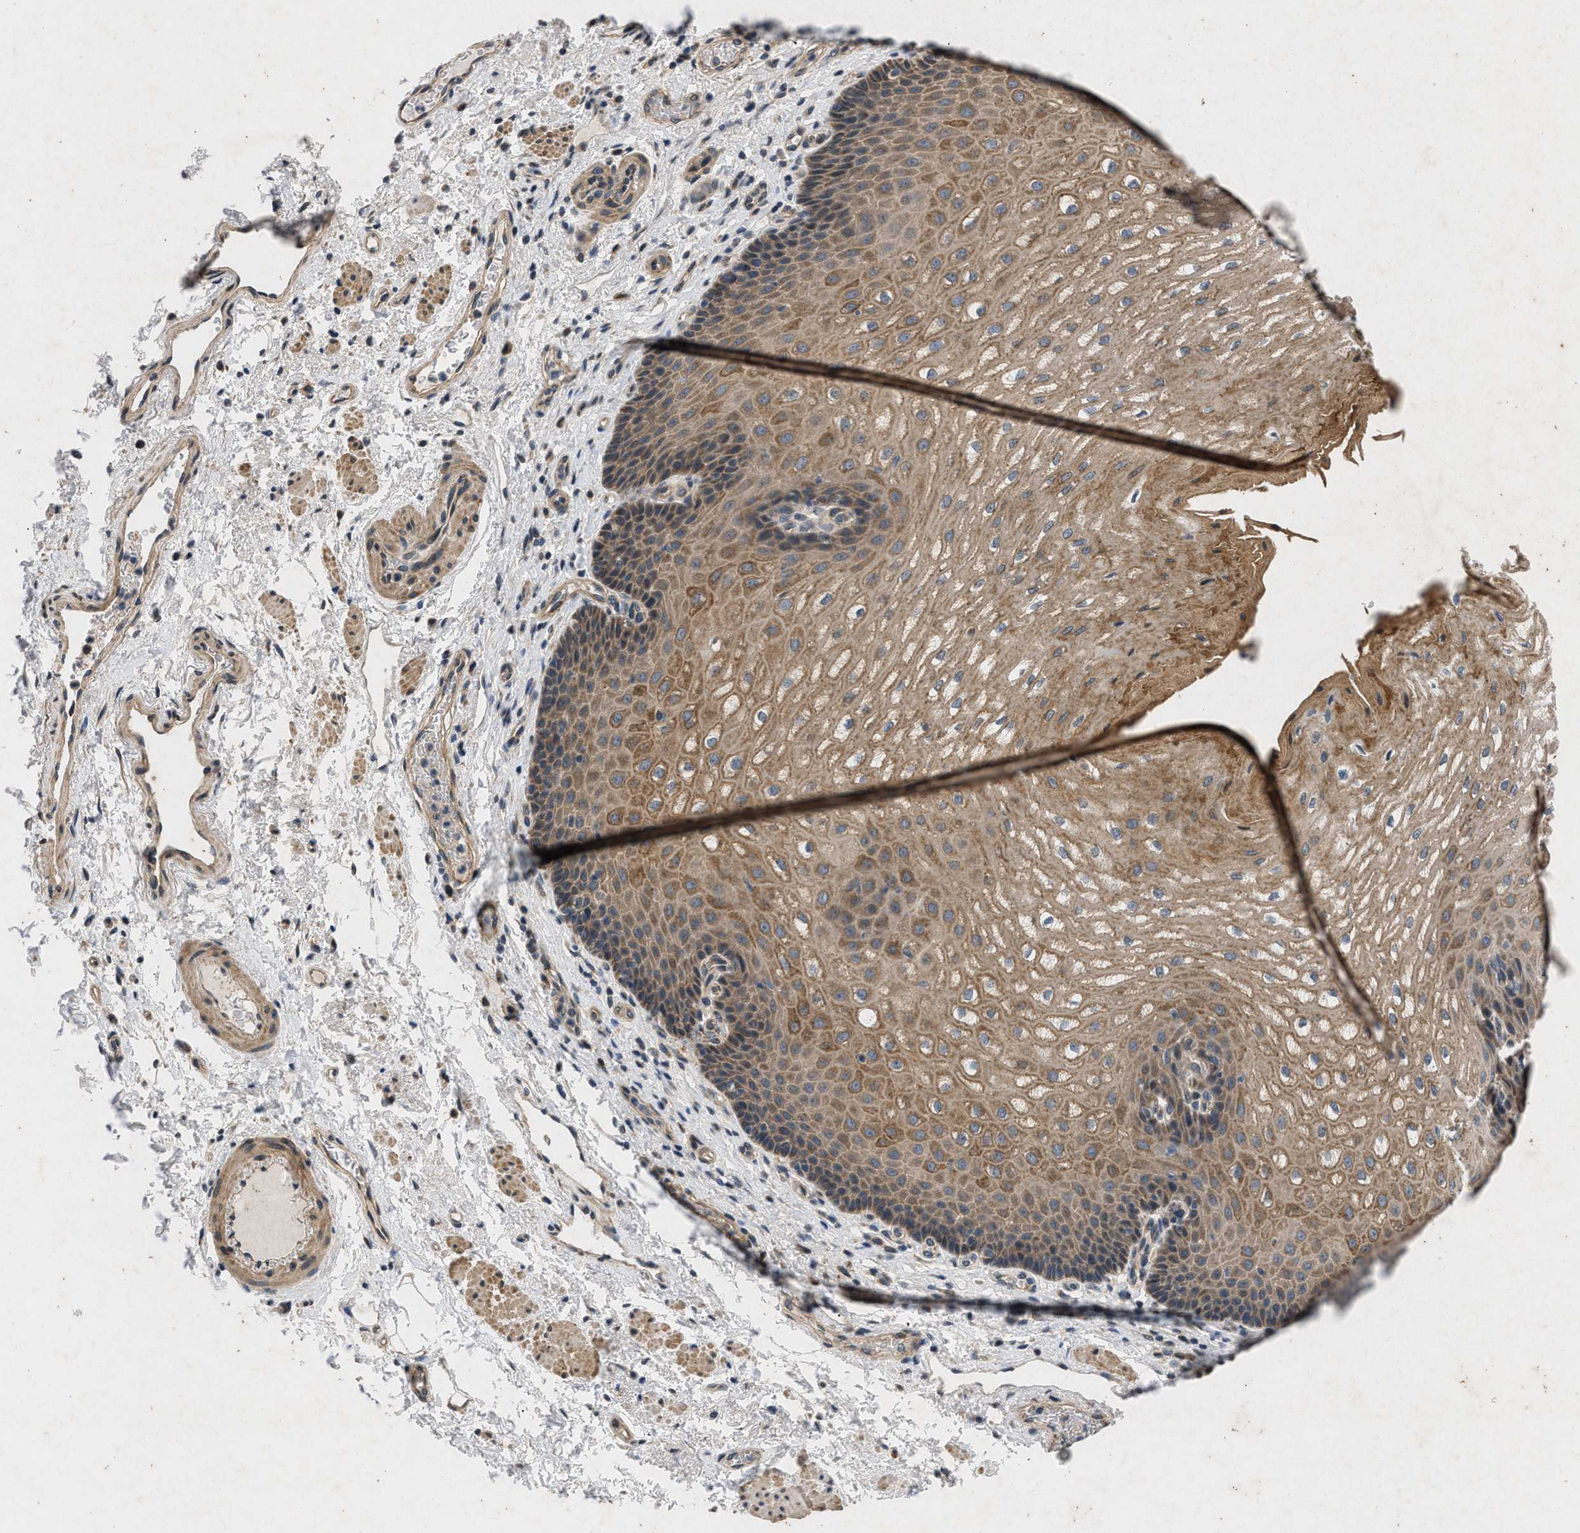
{"staining": {"intensity": "moderate", "quantity": ">75%", "location": "cytoplasmic/membranous"}, "tissue": "esophagus", "cell_type": "Squamous epithelial cells", "image_type": "normal", "snomed": [{"axis": "morphology", "description": "Normal tissue, NOS"}, {"axis": "topography", "description": "Esophagus"}], "caption": "Immunohistochemical staining of normal esophagus shows medium levels of moderate cytoplasmic/membranous expression in approximately >75% of squamous epithelial cells.", "gene": "PRKG2", "patient": {"sex": "male", "age": 54}}